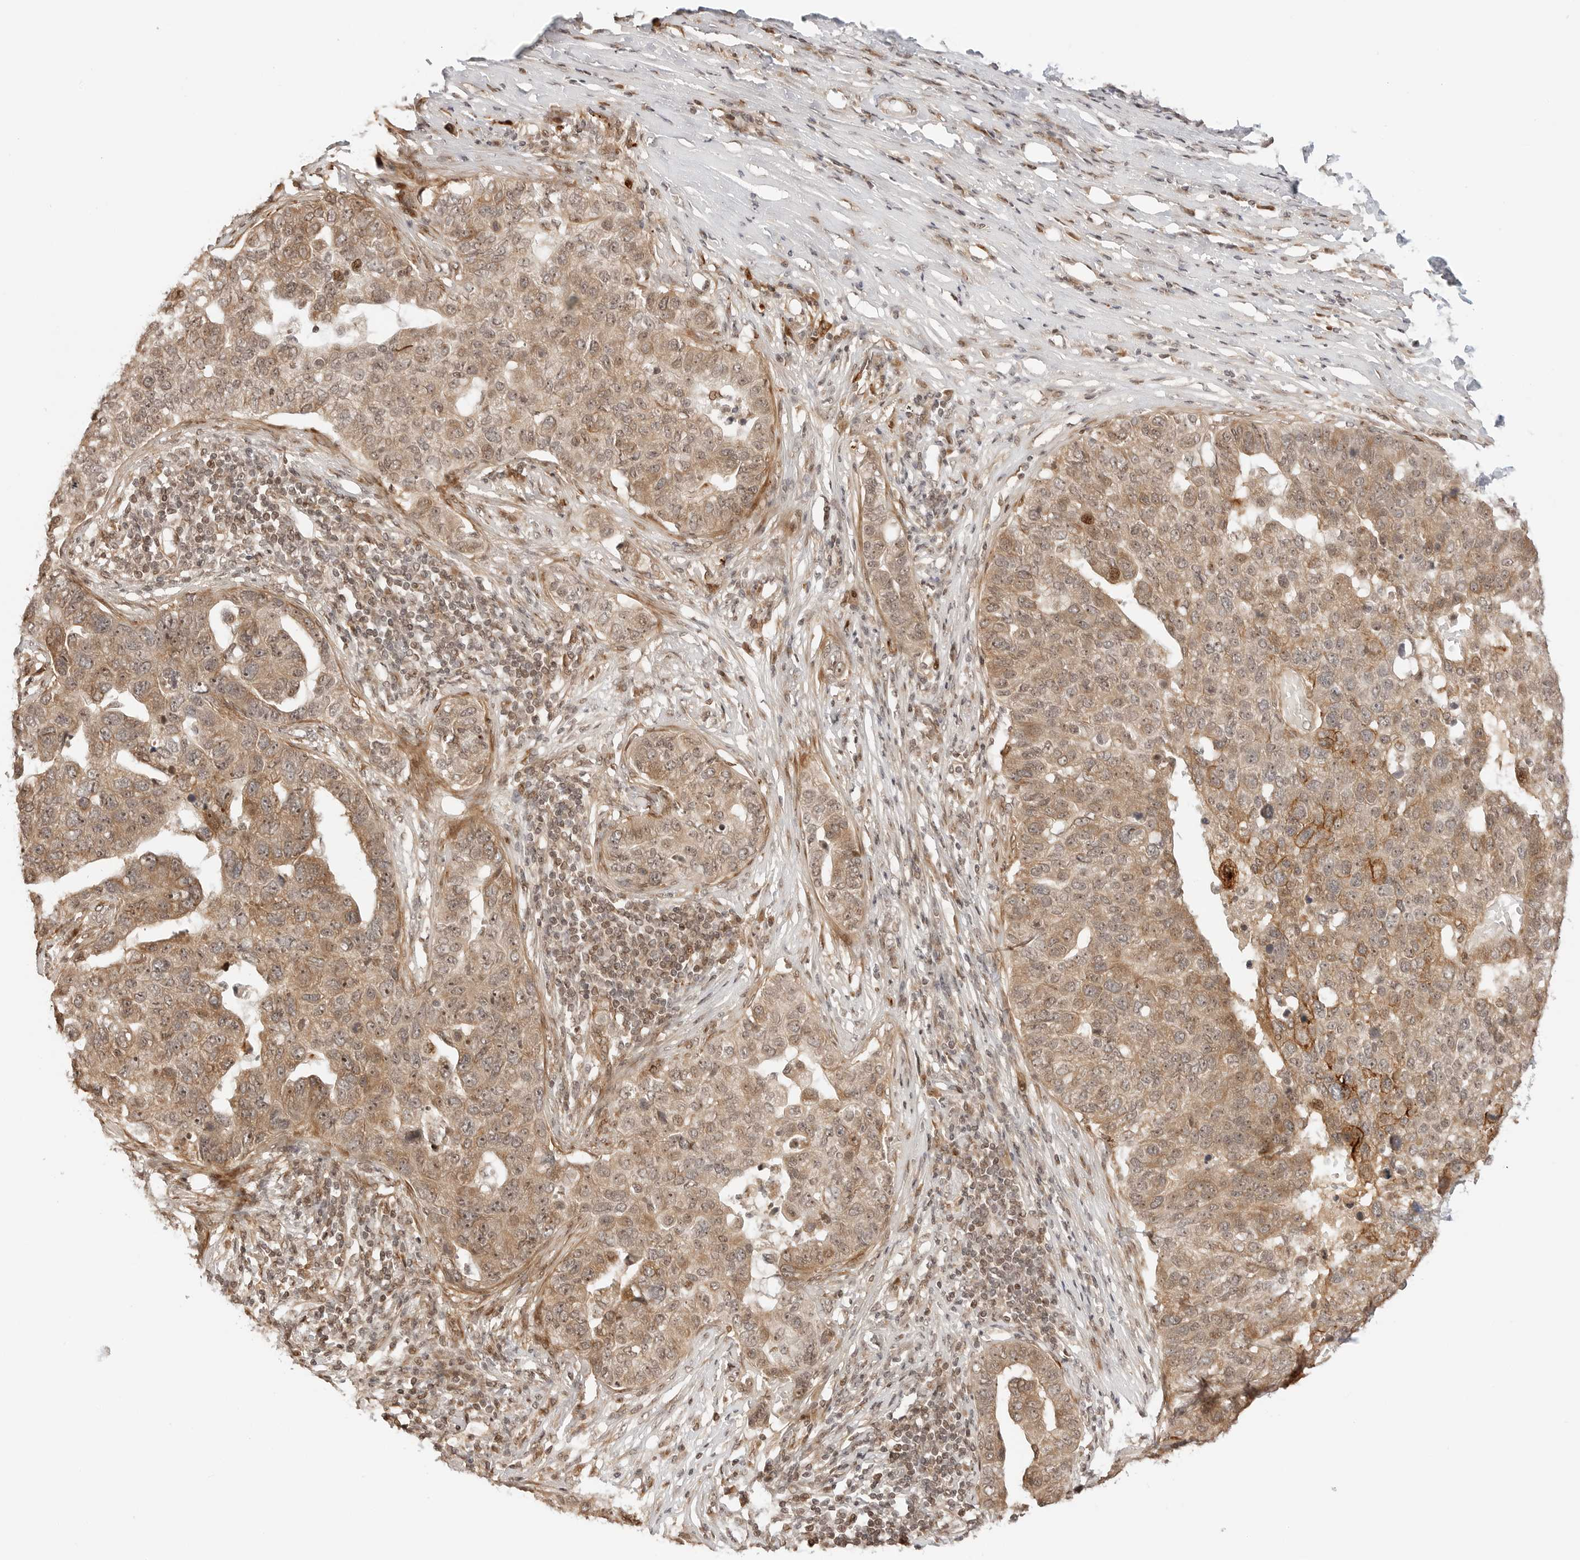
{"staining": {"intensity": "moderate", "quantity": "25%-75%", "location": "cytoplasmic/membranous,nuclear"}, "tissue": "pancreatic cancer", "cell_type": "Tumor cells", "image_type": "cancer", "snomed": [{"axis": "morphology", "description": "Adenocarcinoma, NOS"}, {"axis": "topography", "description": "Pancreas"}], "caption": "Pancreatic cancer (adenocarcinoma) stained with DAB (3,3'-diaminobenzidine) IHC demonstrates medium levels of moderate cytoplasmic/membranous and nuclear expression in approximately 25%-75% of tumor cells.", "gene": "GEM", "patient": {"sex": "female", "age": 61}}